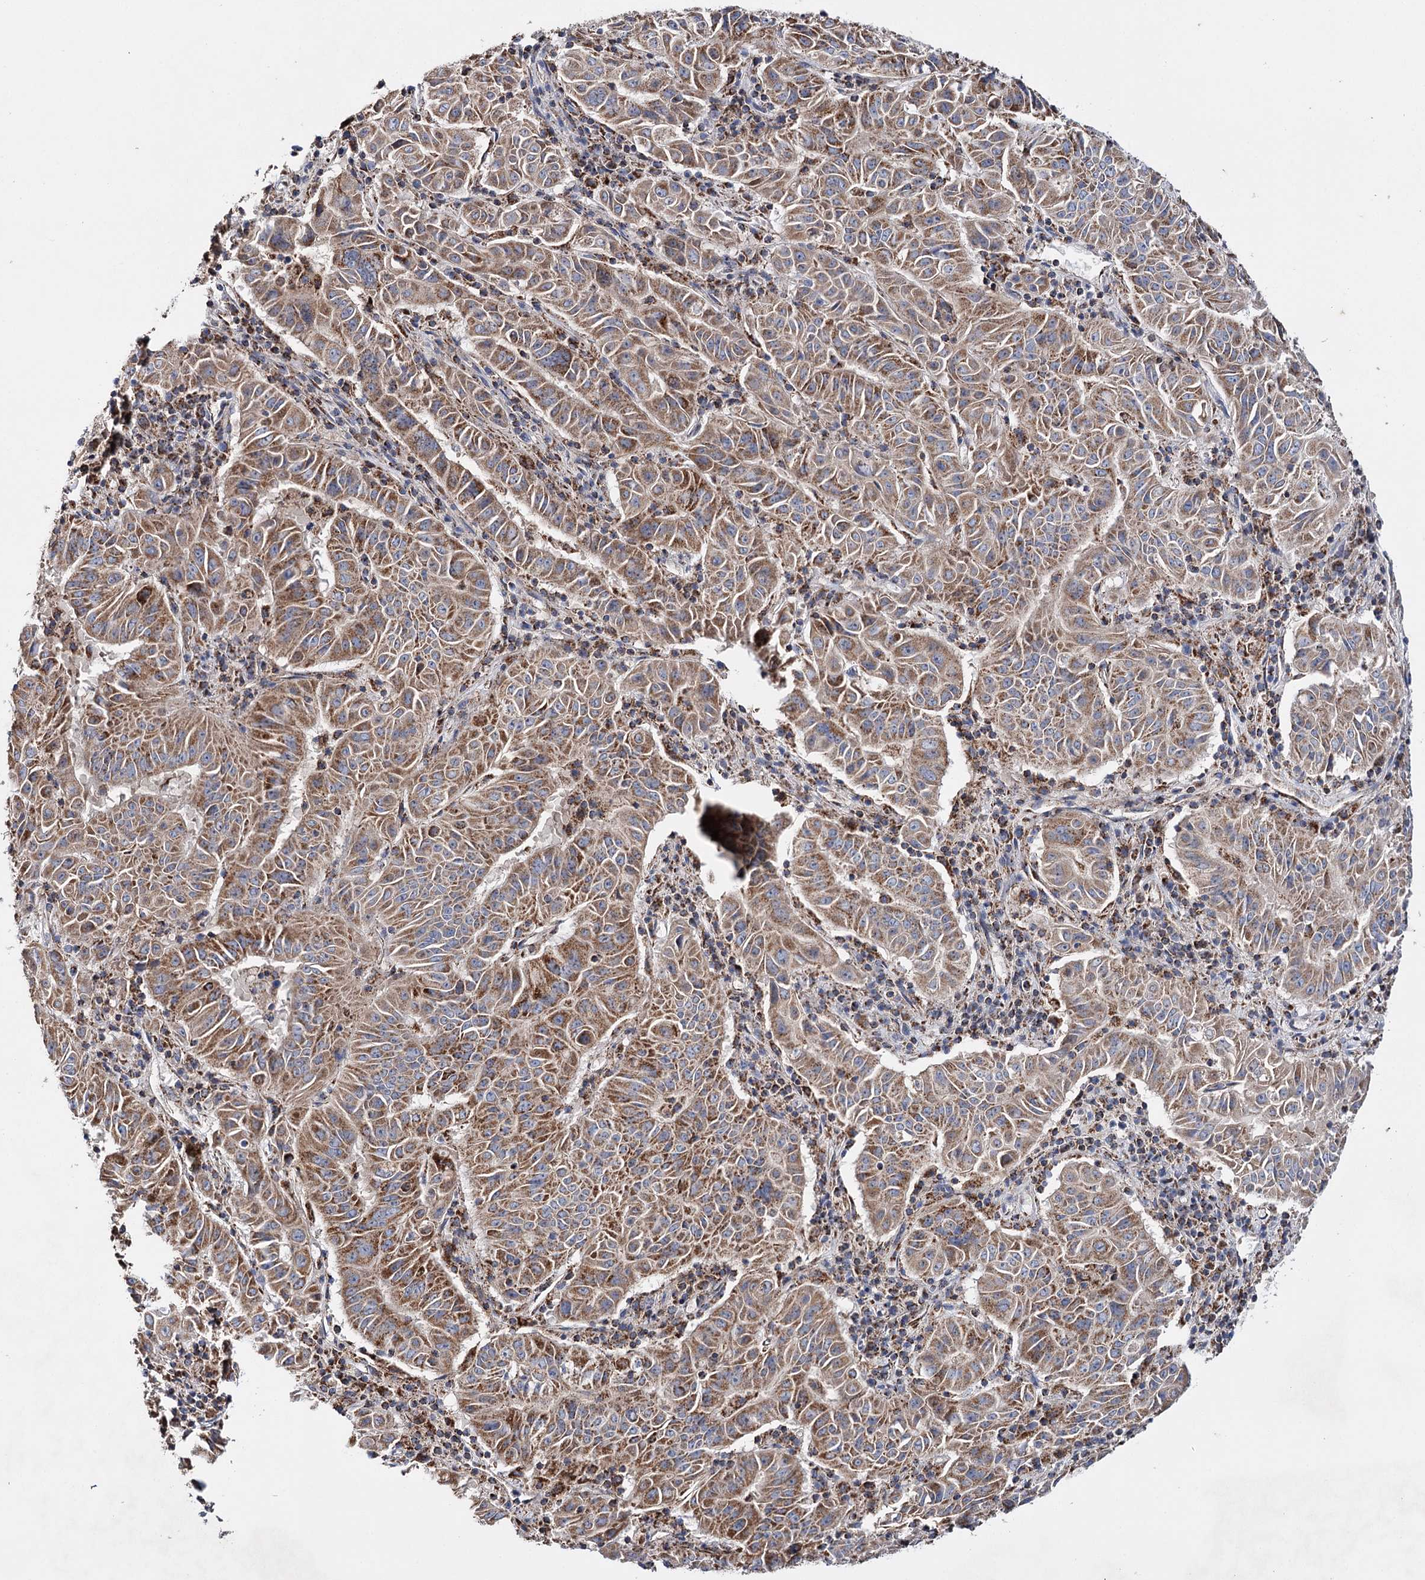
{"staining": {"intensity": "moderate", "quantity": ">75%", "location": "cytoplasmic/membranous"}, "tissue": "pancreatic cancer", "cell_type": "Tumor cells", "image_type": "cancer", "snomed": [{"axis": "morphology", "description": "Adenocarcinoma, NOS"}, {"axis": "topography", "description": "Pancreas"}], "caption": "This is a histology image of immunohistochemistry (IHC) staining of pancreatic cancer, which shows moderate staining in the cytoplasmic/membranous of tumor cells.", "gene": "CFAP46", "patient": {"sex": "male", "age": 63}}